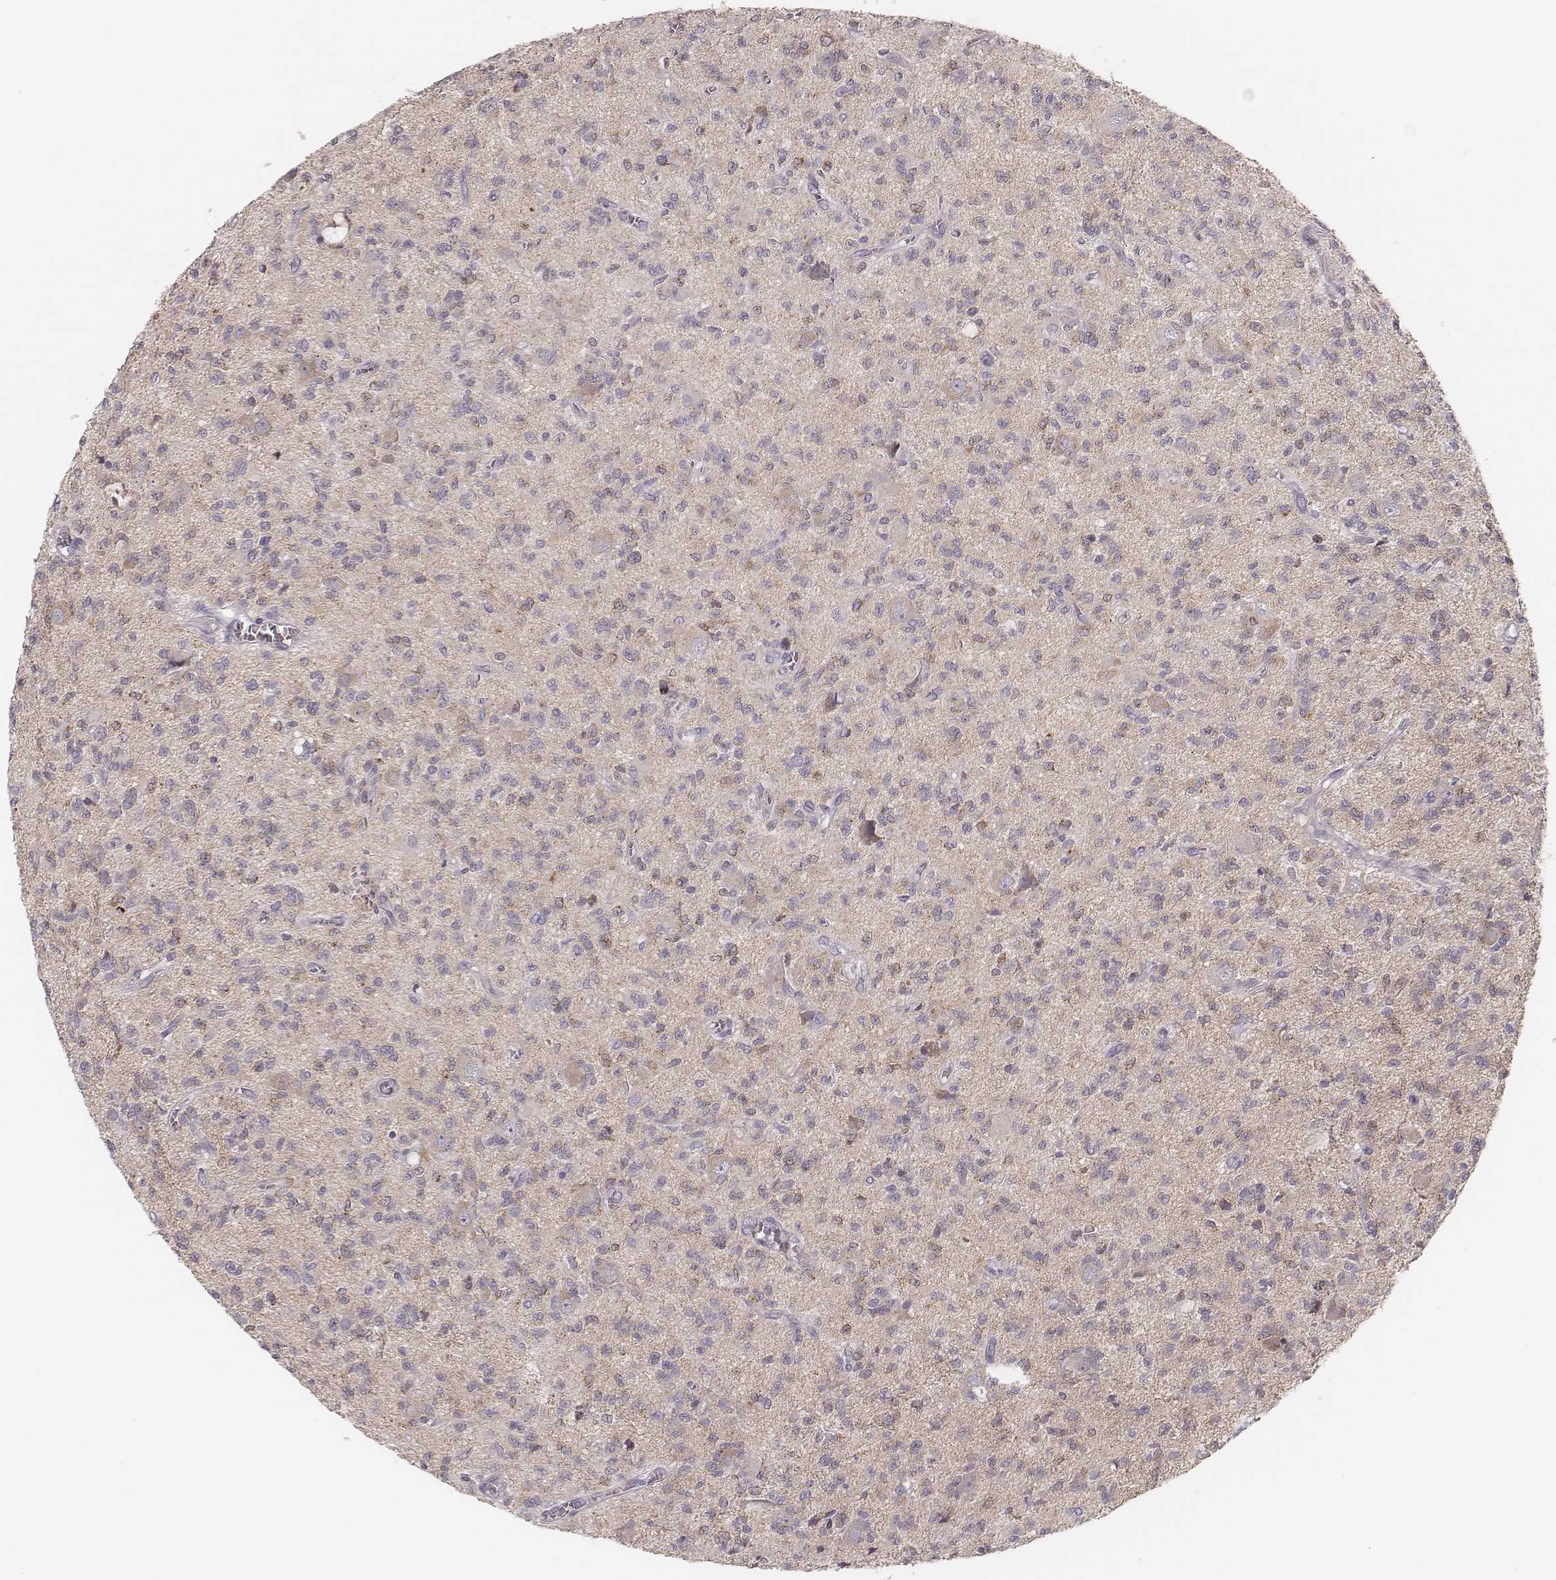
{"staining": {"intensity": "negative", "quantity": "none", "location": "none"}, "tissue": "glioma", "cell_type": "Tumor cells", "image_type": "cancer", "snomed": [{"axis": "morphology", "description": "Glioma, malignant, Low grade"}, {"axis": "topography", "description": "Brain"}], "caption": "High power microscopy image of an immunohistochemistry photomicrograph of glioma, revealing no significant positivity in tumor cells.", "gene": "KIF5C", "patient": {"sex": "male", "age": 64}}